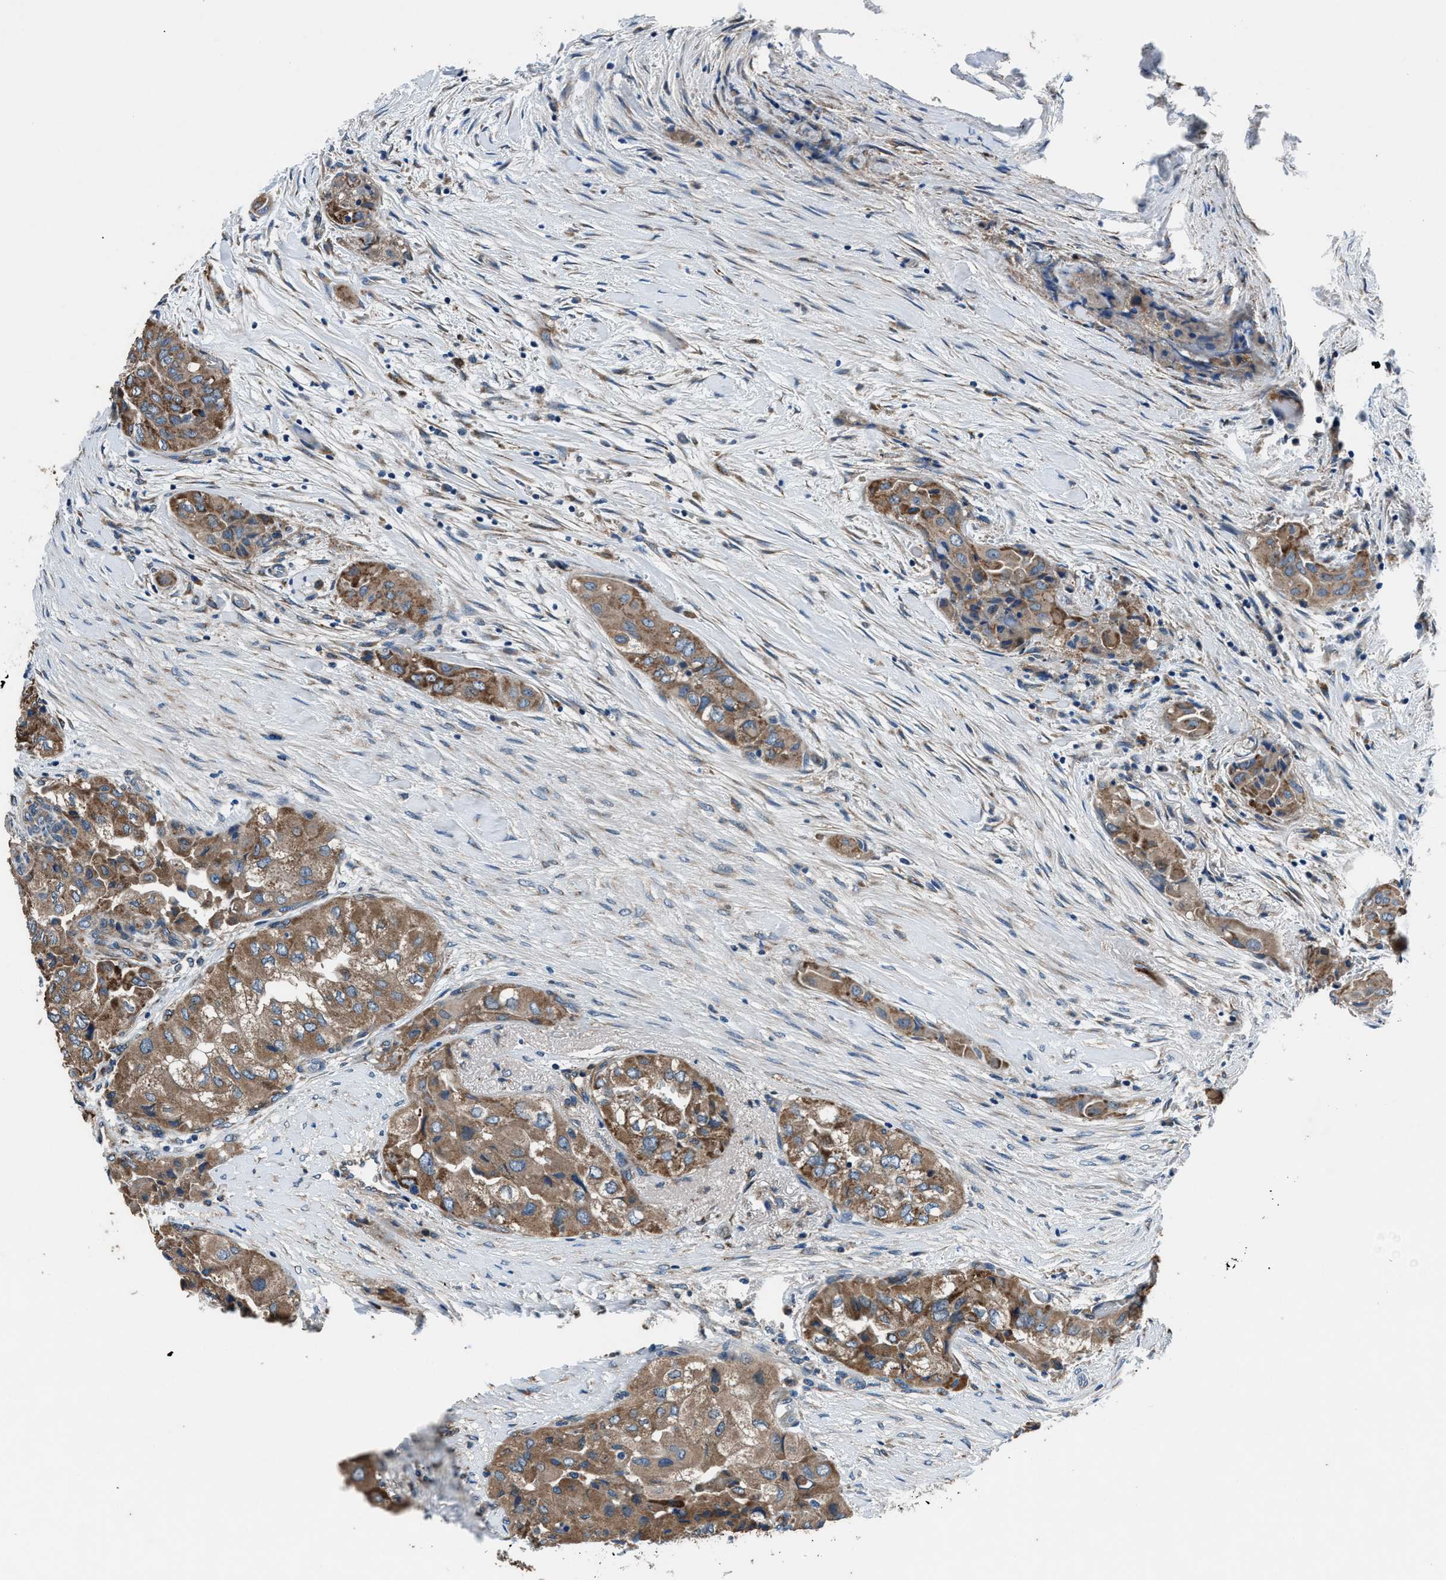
{"staining": {"intensity": "moderate", "quantity": ">75%", "location": "cytoplasmic/membranous"}, "tissue": "thyroid cancer", "cell_type": "Tumor cells", "image_type": "cancer", "snomed": [{"axis": "morphology", "description": "Papillary adenocarcinoma, NOS"}, {"axis": "topography", "description": "Thyroid gland"}], "caption": "Protein expression analysis of thyroid papillary adenocarcinoma demonstrates moderate cytoplasmic/membranous staining in approximately >75% of tumor cells. (DAB IHC, brown staining for protein, blue staining for nuclei).", "gene": "PRTFDC1", "patient": {"sex": "female", "age": 59}}